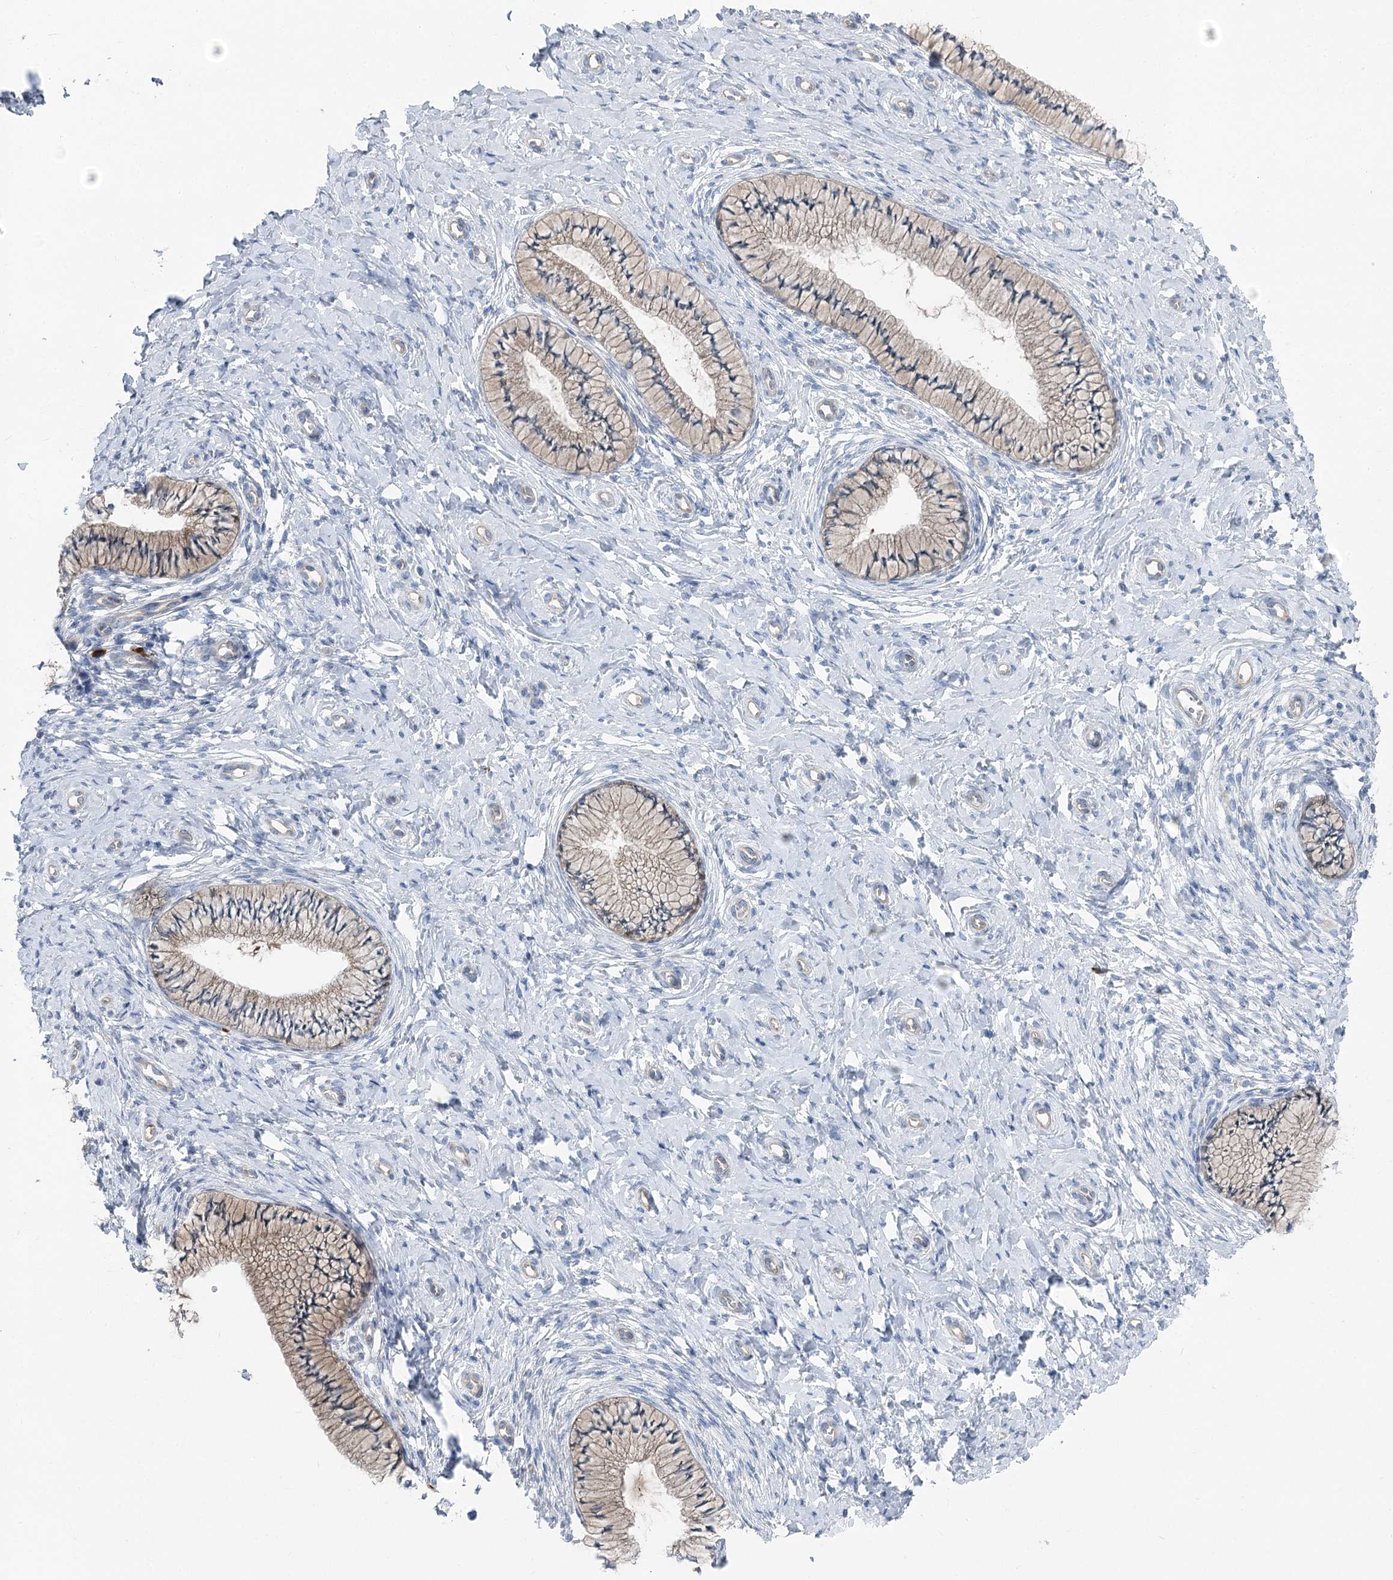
{"staining": {"intensity": "negative", "quantity": "none", "location": "none"}, "tissue": "cervix", "cell_type": "Glandular cells", "image_type": "normal", "snomed": [{"axis": "morphology", "description": "Normal tissue, NOS"}, {"axis": "topography", "description": "Cervix"}], "caption": "A high-resolution micrograph shows immunohistochemistry (IHC) staining of normal cervix, which exhibits no significant staining in glandular cells.", "gene": "POGLUT1", "patient": {"sex": "female", "age": 36}}